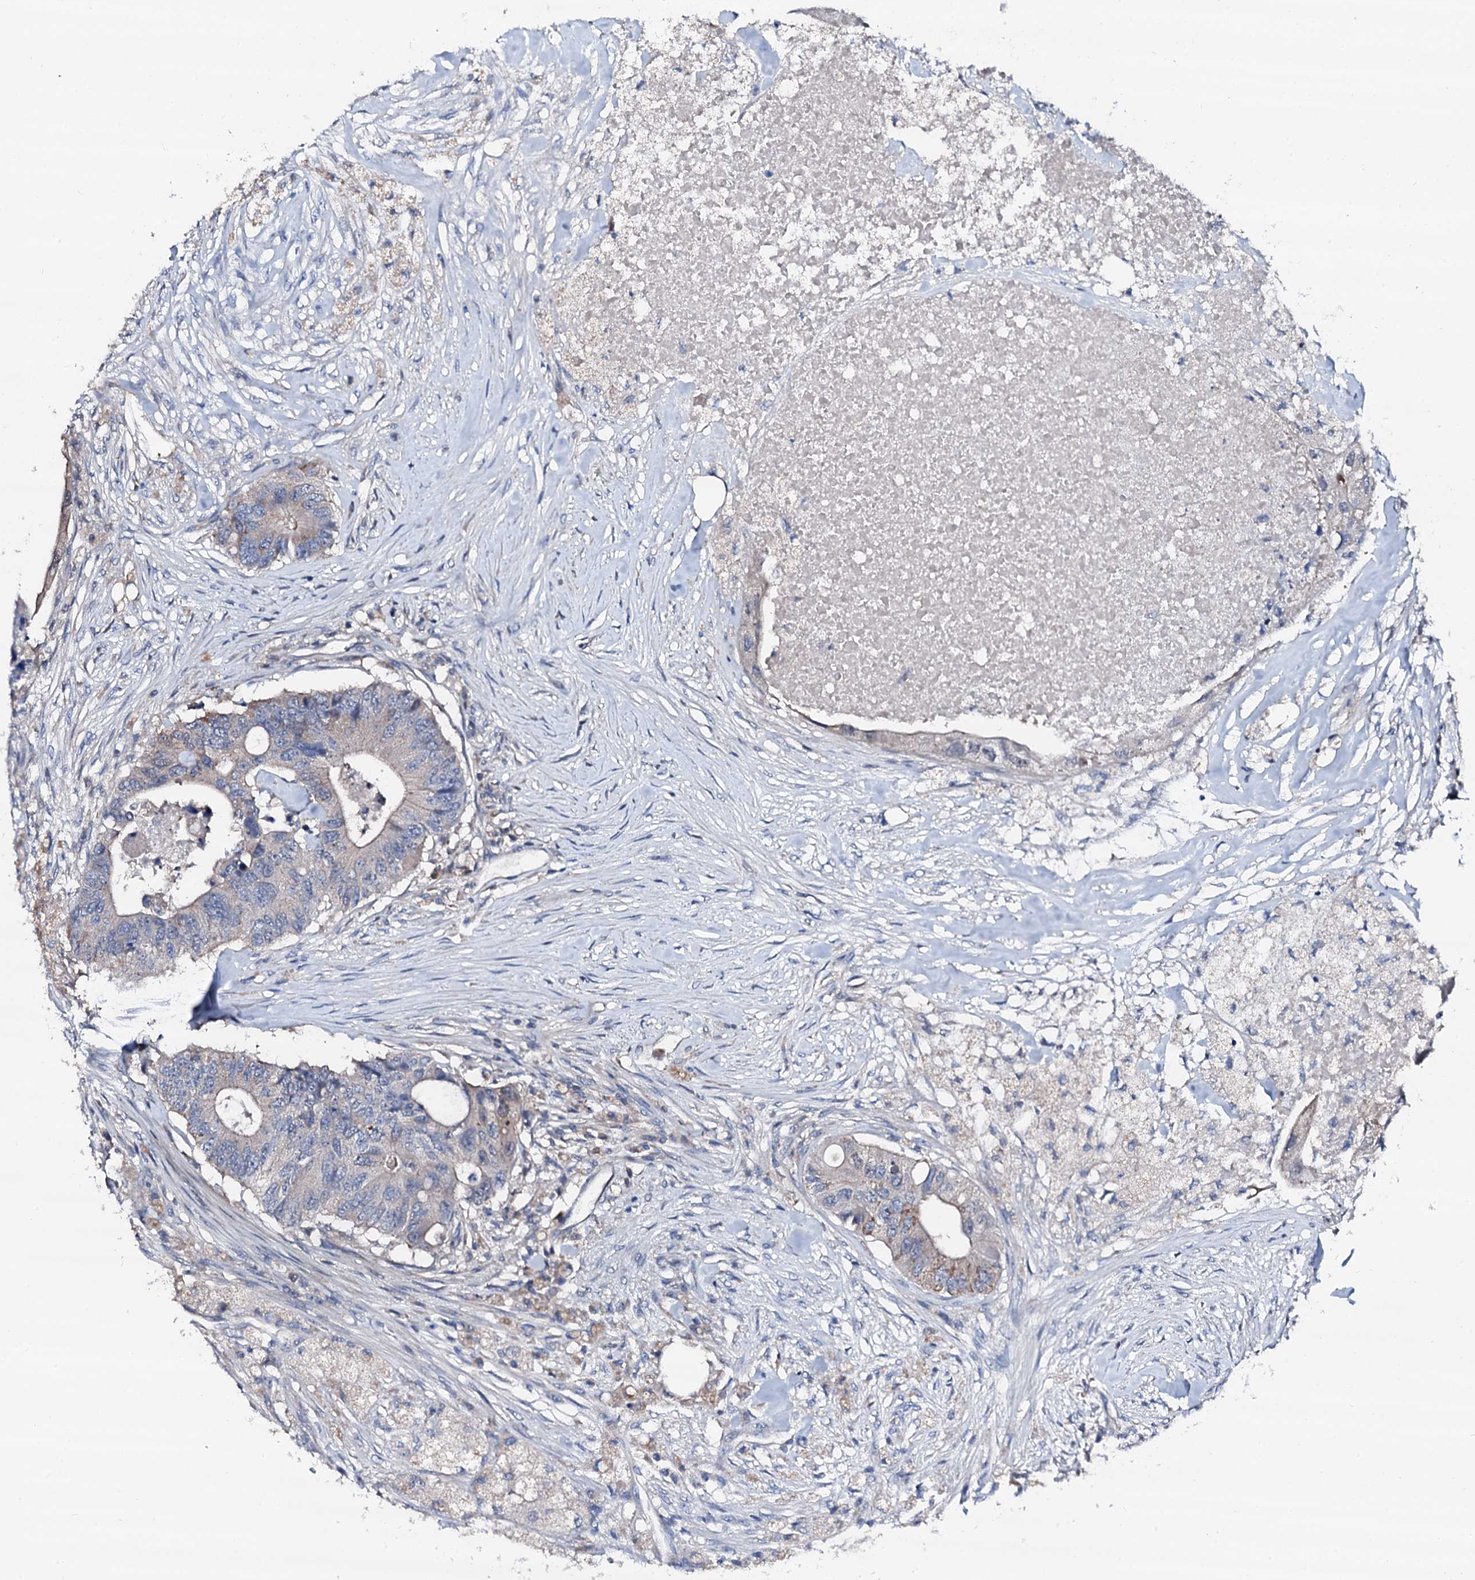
{"staining": {"intensity": "weak", "quantity": "<25%", "location": "cytoplasmic/membranous"}, "tissue": "colorectal cancer", "cell_type": "Tumor cells", "image_type": "cancer", "snomed": [{"axis": "morphology", "description": "Adenocarcinoma, NOS"}, {"axis": "topography", "description": "Colon"}], "caption": "Colorectal cancer (adenocarcinoma) was stained to show a protein in brown. There is no significant positivity in tumor cells.", "gene": "TRAFD1", "patient": {"sex": "male", "age": 71}}